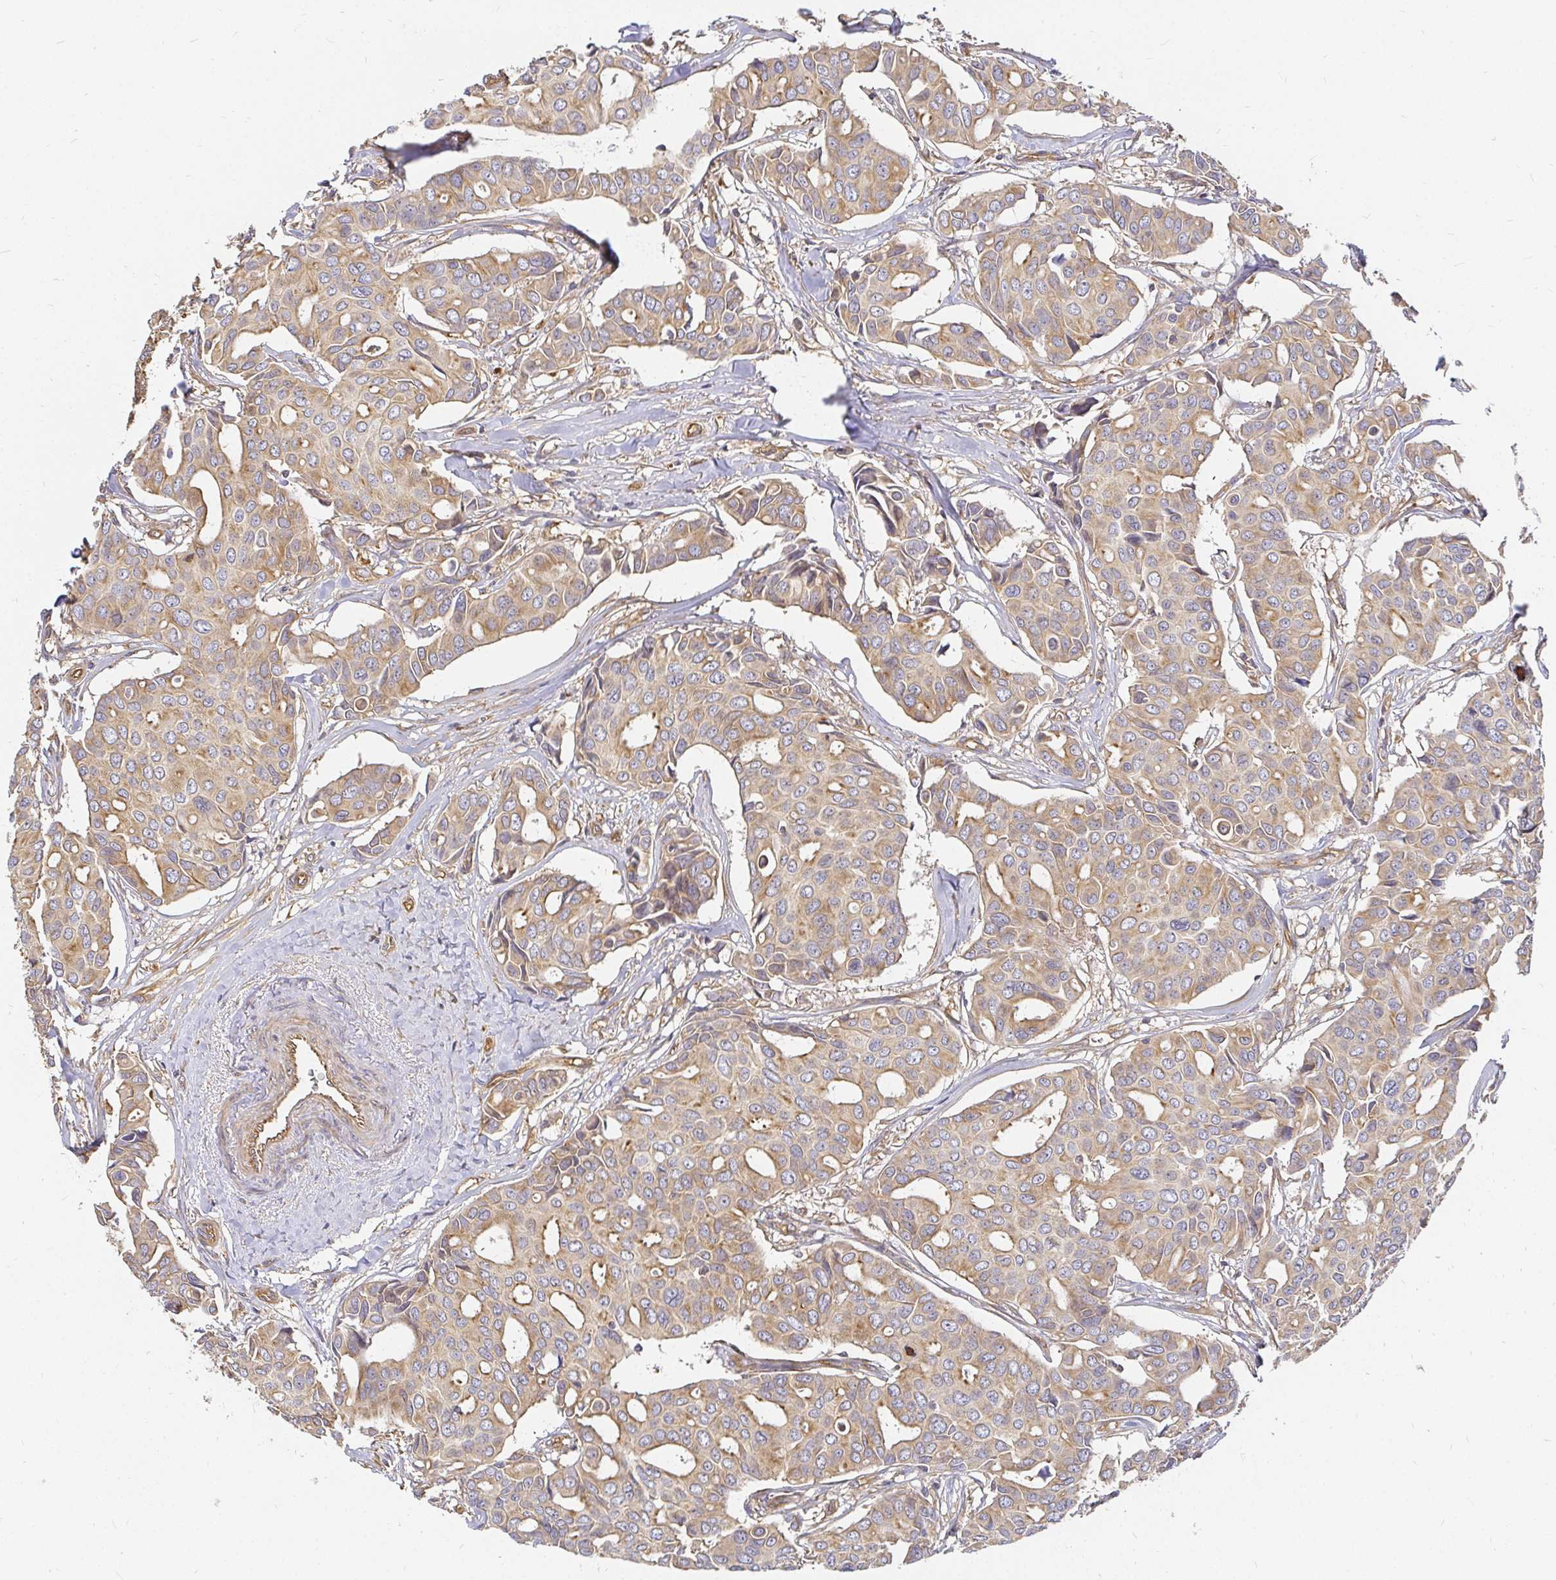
{"staining": {"intensity": "weak", "quantity": ">75%", "location": "cytoplasmic/membranous"}, "tissue": "breast cancer", "cell_type": "Tumor cells", "image_type": "cancer", "snomed": [{"axis": "morphology", "description": "Duct carcinoma"}, {"axis": "topography", "description": "Breast"}], "caption": "This is a photomicrograph of immunohistochemistry (IHC) staining of breast cancer (infiltrating ductal carcinoma), which shows weak expression in the cytoplasmic/membranous of tumor cells.", "gene": "KIF5B", "patient": {"sex": "female", "age": 54}}